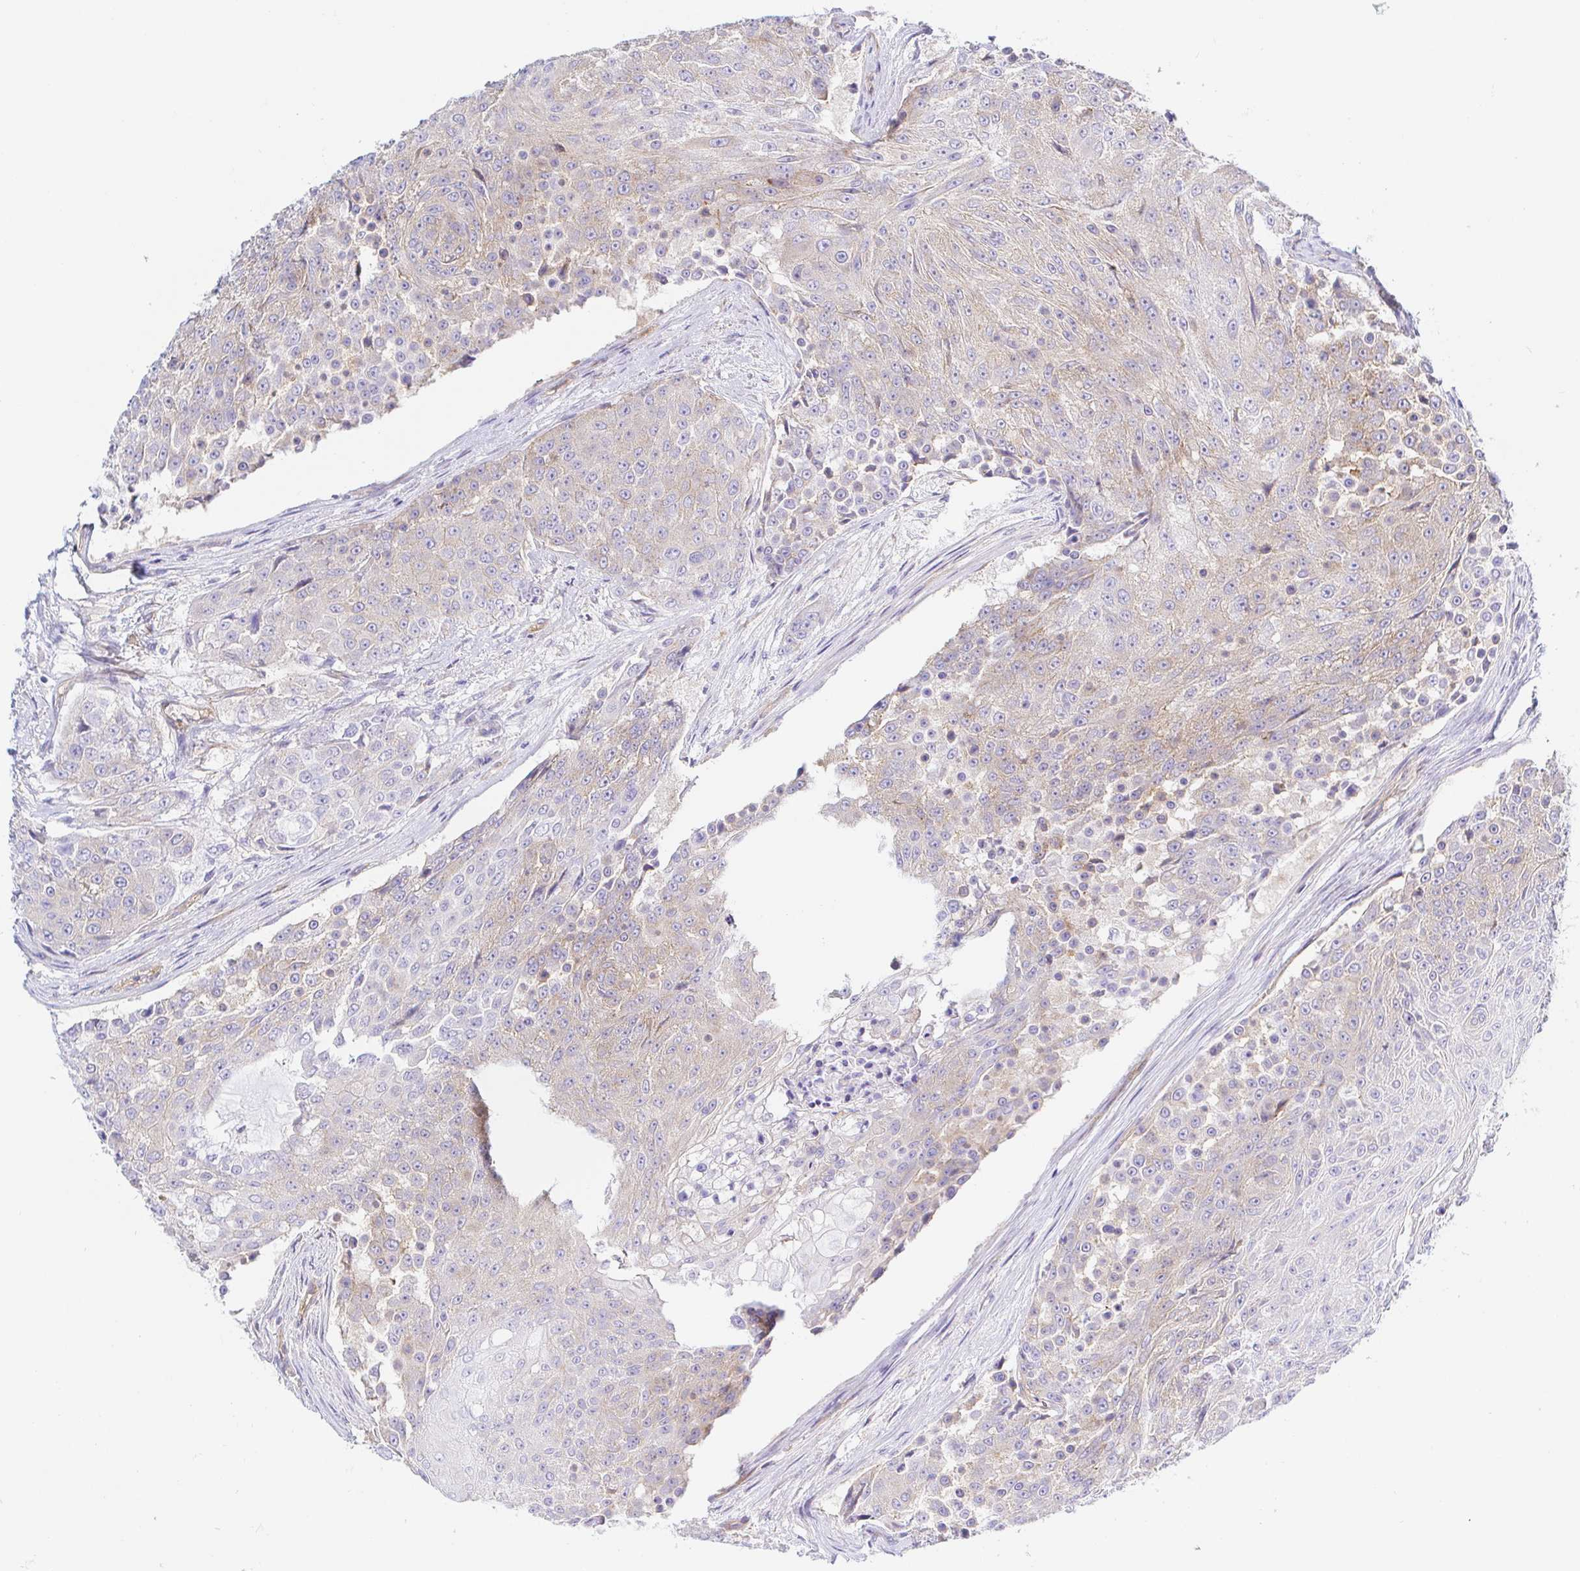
{"staining": {"intensity": "weak", "quantity": "<25%", "location": "cytoplasmic/membranous"}, "tissue": "urothelial cancer", "cell_type": "Tumor cells", "image_type": "cancer", "snomed": [{"axis": "morphology", "description": "Urothelial carcinoma, High grade"}, {"axis": "topography", "description": "Urinary bladder"}], "caption": "DAB immunohistochemical staining of high-grade urothelial carcinoma demonstrates no significant staining in tumor cells.", "gene": "ARL4D", "patient": {"sex": "female", "age": 63}}